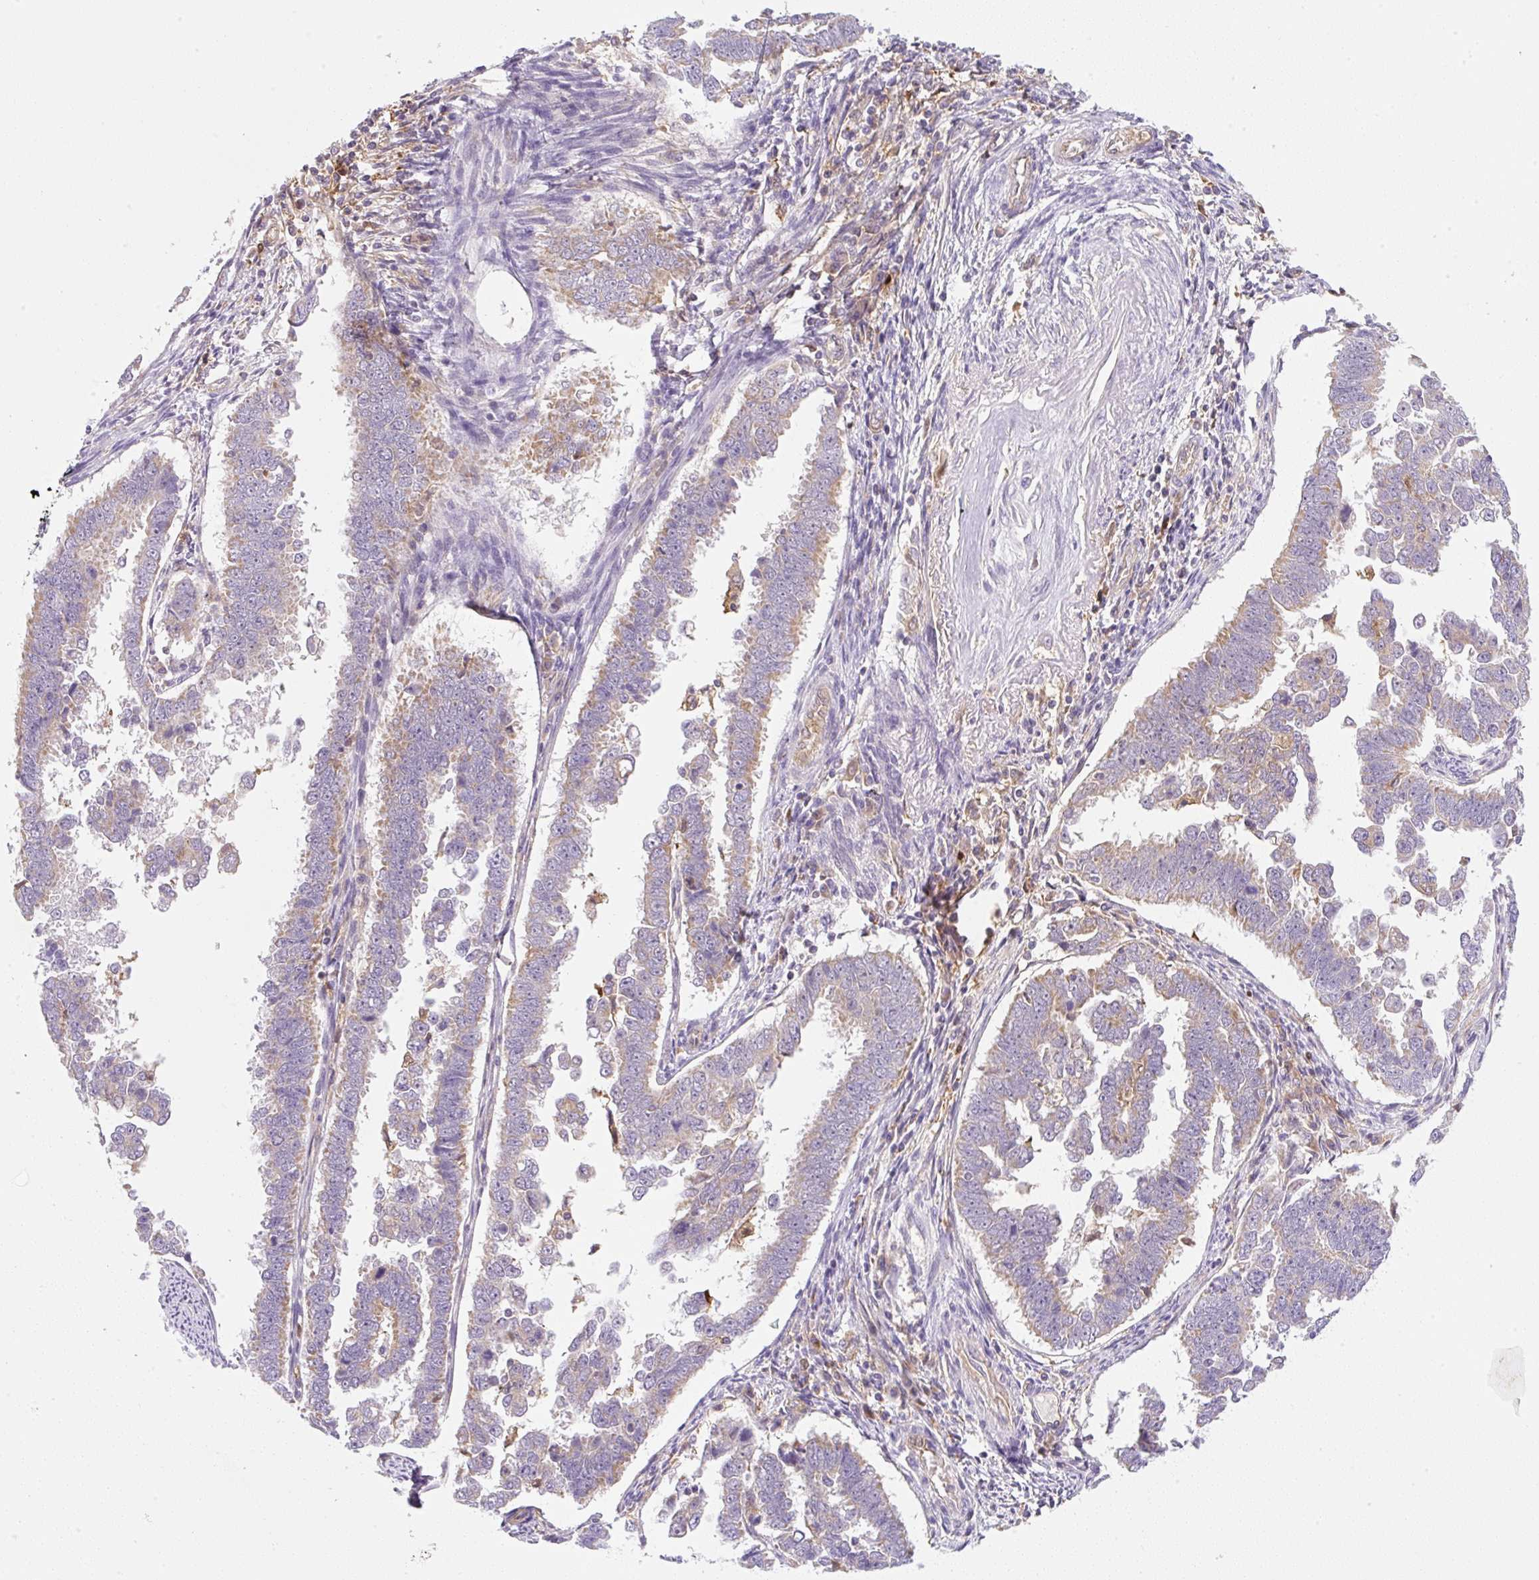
{"staining": {"intensity": "moderate", "quantity": "<25%", "location": "cytoplasmic/membranous"}, "tissue": "endometrial cancer", "cell_type": "Tumor cells", "image_type": "cancer", "snomed": [{"axis": "morphology", "description": "Adenocarcinoma, NOS"}, {"axis": "topography", "description": "Endometrium"}], "caption": "Human endometrial cancer (adenocarcinoma) stained with a brown dye shows moderate cytoplasmic/membranous positive expression in about <25% of tumor cells.", "gene": "OMA1", "patient": {"sex": "female", "age": 75}}